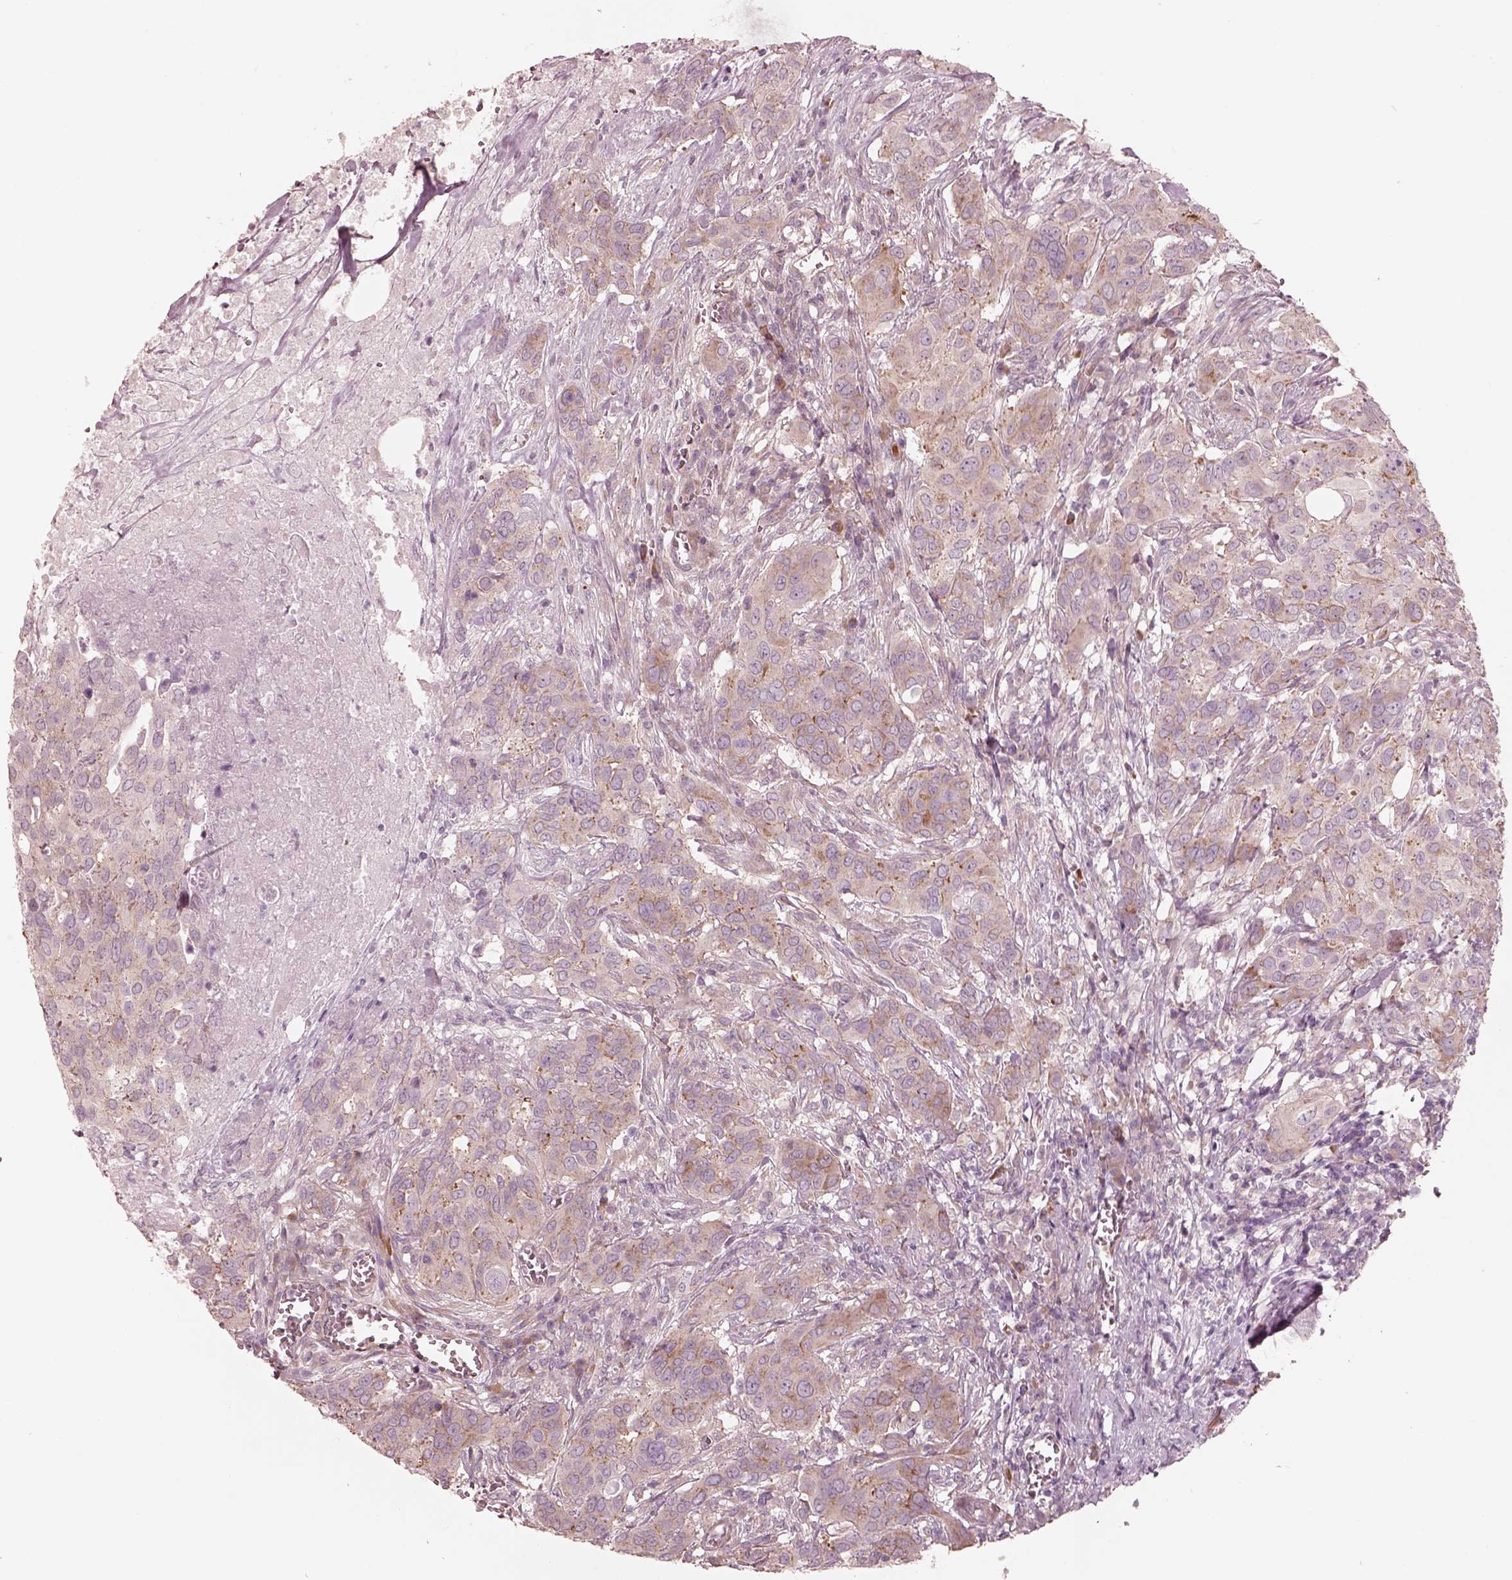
{"staining": {"intensity": "negative", "quantity": "none", "location": "none"}, "tissue": "urothelial cancer", "cell_type": "Tumor cells", "image_type": "cancer", "snomed": [{"axis": "morphology", "description": "Urothelial carcinoma, NOS"}, {"axis": "morphology", "description": "Urothelial carcinoma, High grade"}, {"axis": "topography", "description": "Urinary bladder"}], "caption": "Immunohistochemistry (IHC) of transitional cell carcinoma shows no expression in tumor cells. (IHC, brightfield microscopy, high magnification).", "gene": "RAB3C", "patient": {"sex": "male", "age": 63}}